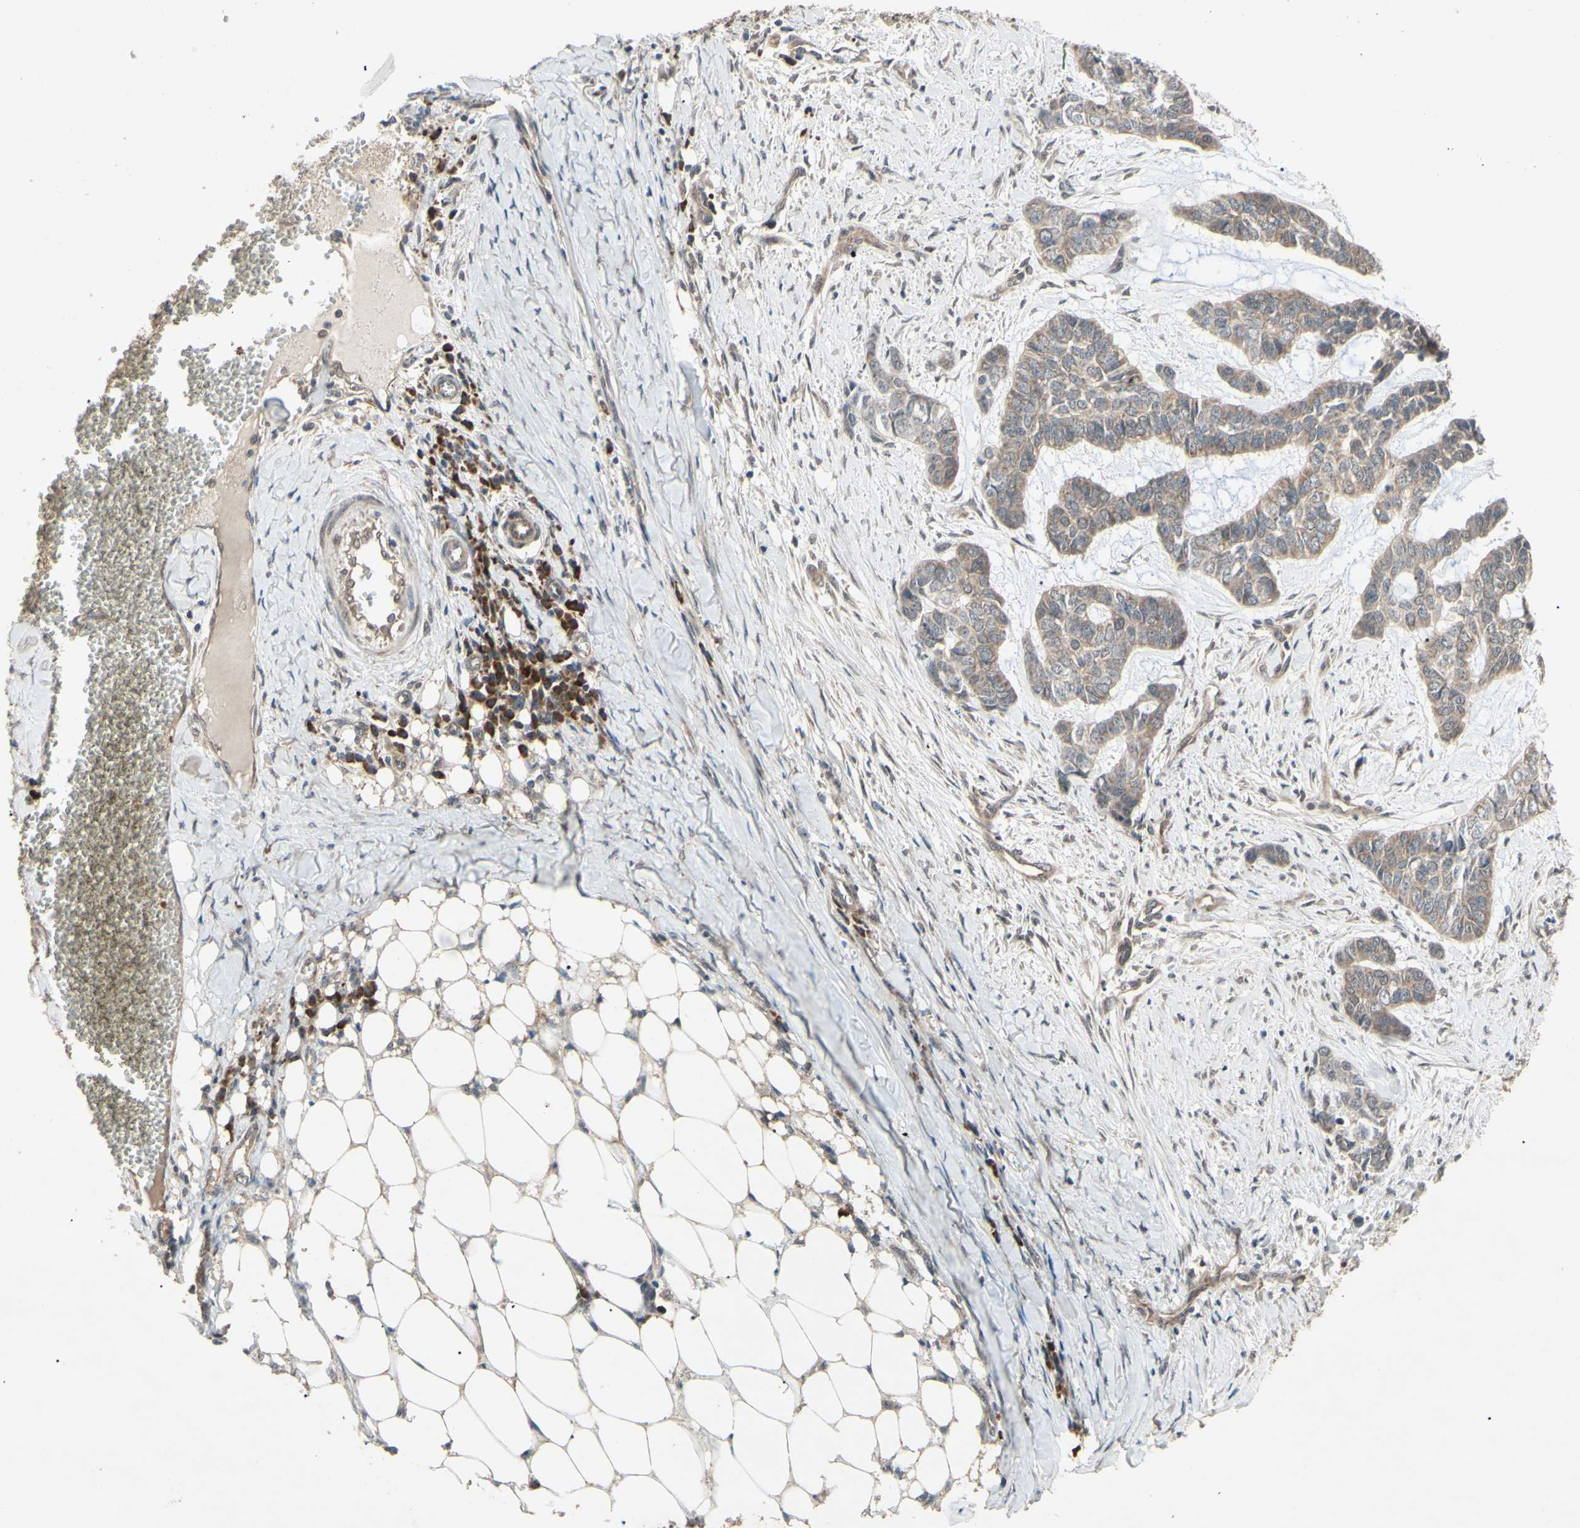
{"staining": {"intensity": "weak", "quantity": ">75%", "location": "cytoplasmic/membranous"}, "tissue": "skin cancer", "cell_type": "Tumor cells", "image_type": "cancer", "snomed": [{"axis": "morphology", "description": "Basal cell carcinoma"}, {"axis": "topography", "description": "Skin"}], "caption": "Immunohistochemistry staining of skin cancer, which shows low levels of weak cytoplasmic/membranous positivity in about >75% of tumor cells indicating weak cytoplasmic/membranous protein expression. The staining was performed using DAB (3,3'-diaminobenzidine) (brown) for protein detection and nuclei were counterstained in hematoxylin (blue).", "gene": "CD164", "patient": {"sex": "female", "age": 64}}